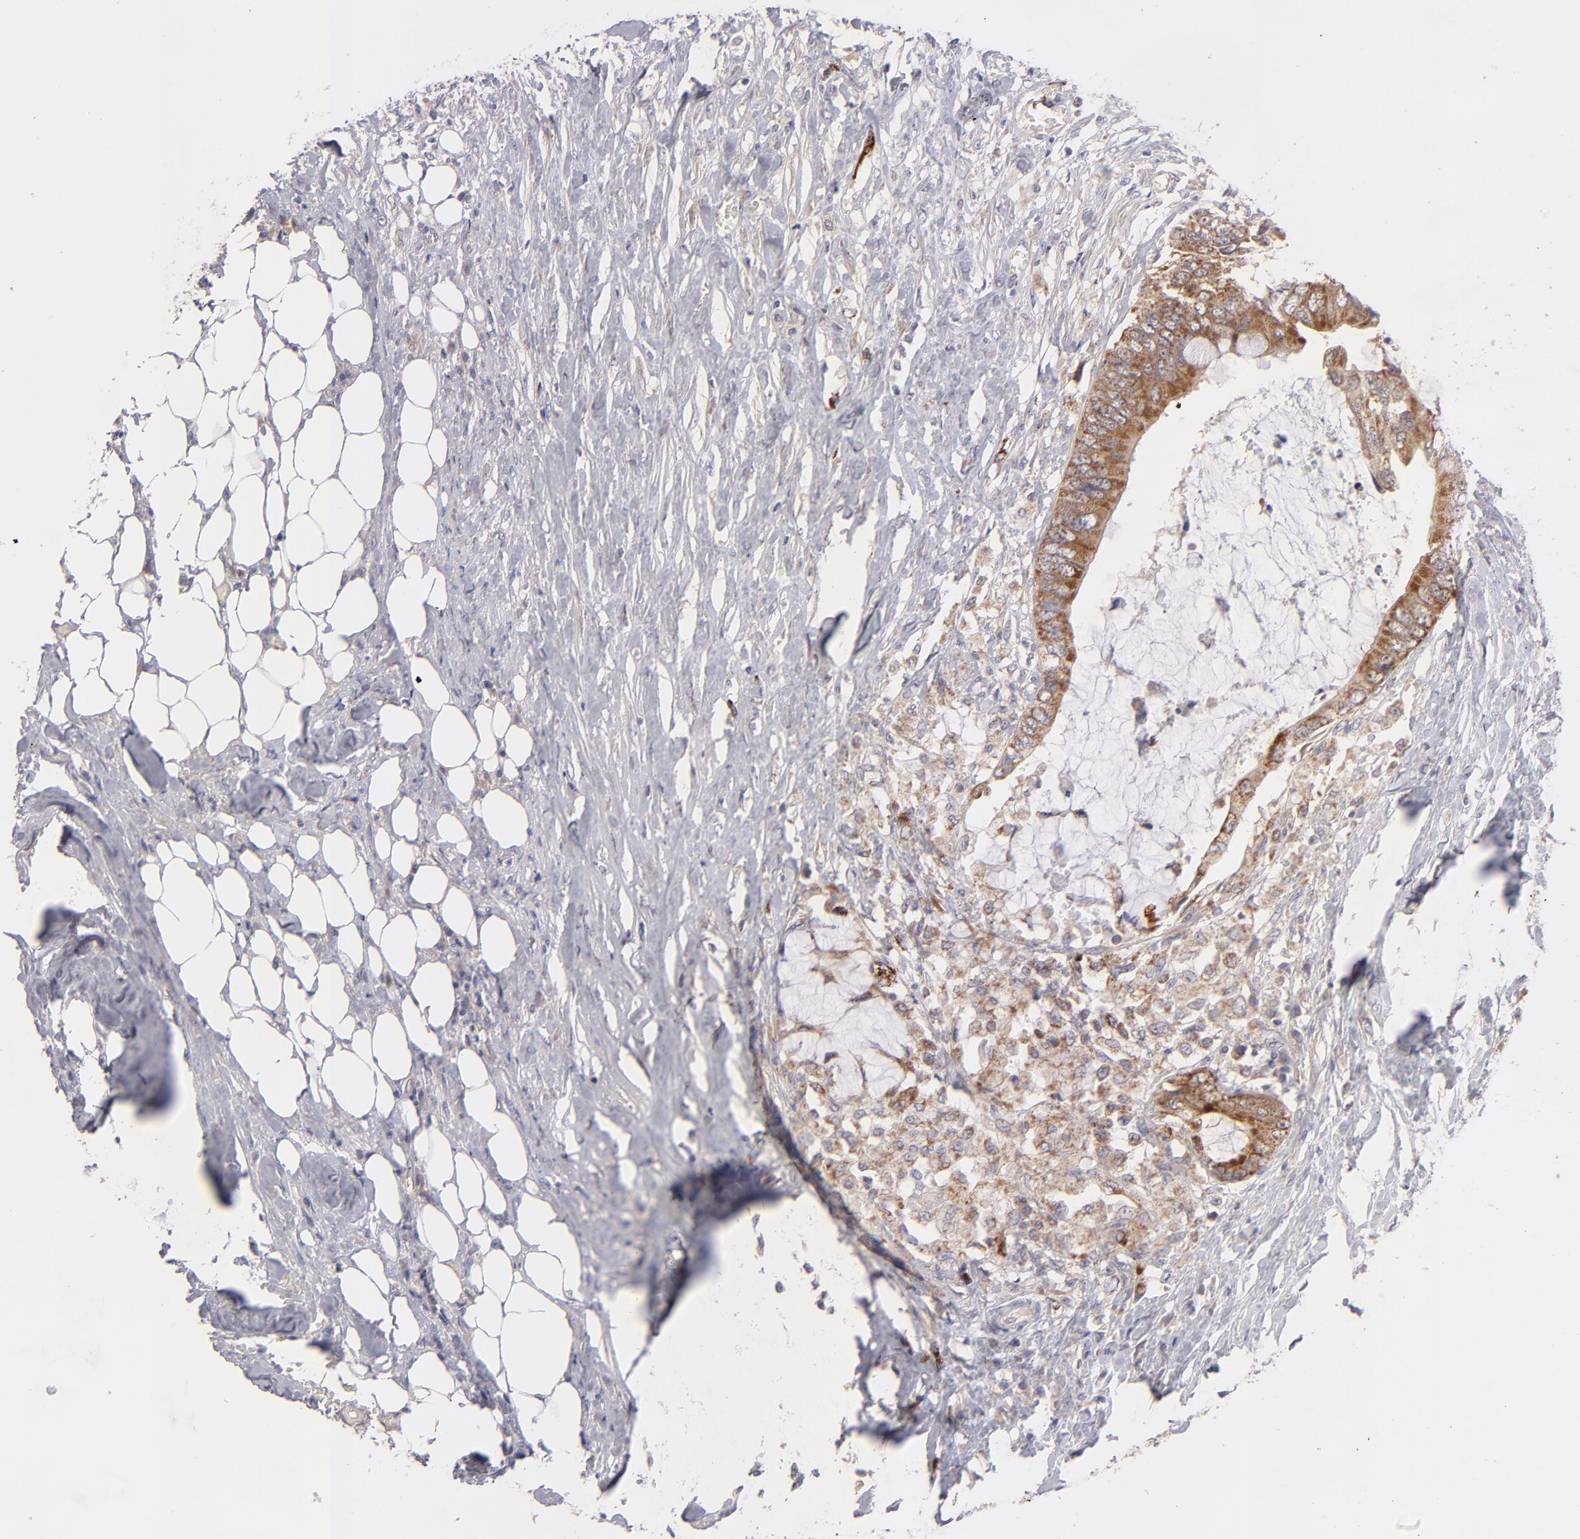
{"staining": {"intensity": "moderate", "quantity": ">75%", "location": "cytoplasmic/membranous"}, "tissue": "colorectal cancer", "cell_type": "Tumor cells", "image_type": "cancer", "snomed": [{"axis": "morphology", "description": "Normal tissue, NOS"}, {"axis": "morphology", "description": "Adenocarcinoma, NOS"}, {"axis": "topography", "description": "Rectum"}, {"axis": "topography", "description": "Peripheral nerve tissue"}], "caption": "This photomicrograph shows colorectal cancer (adenocarcinoma) stained with IHC to label a protein in brown. The cytoplasmic/membranous of tumor cells show moderate positivity for the protein. Nuclei are counter-stained blue.", "gene": "HCCS", "patient": {"sex": "female", "age": 77}}